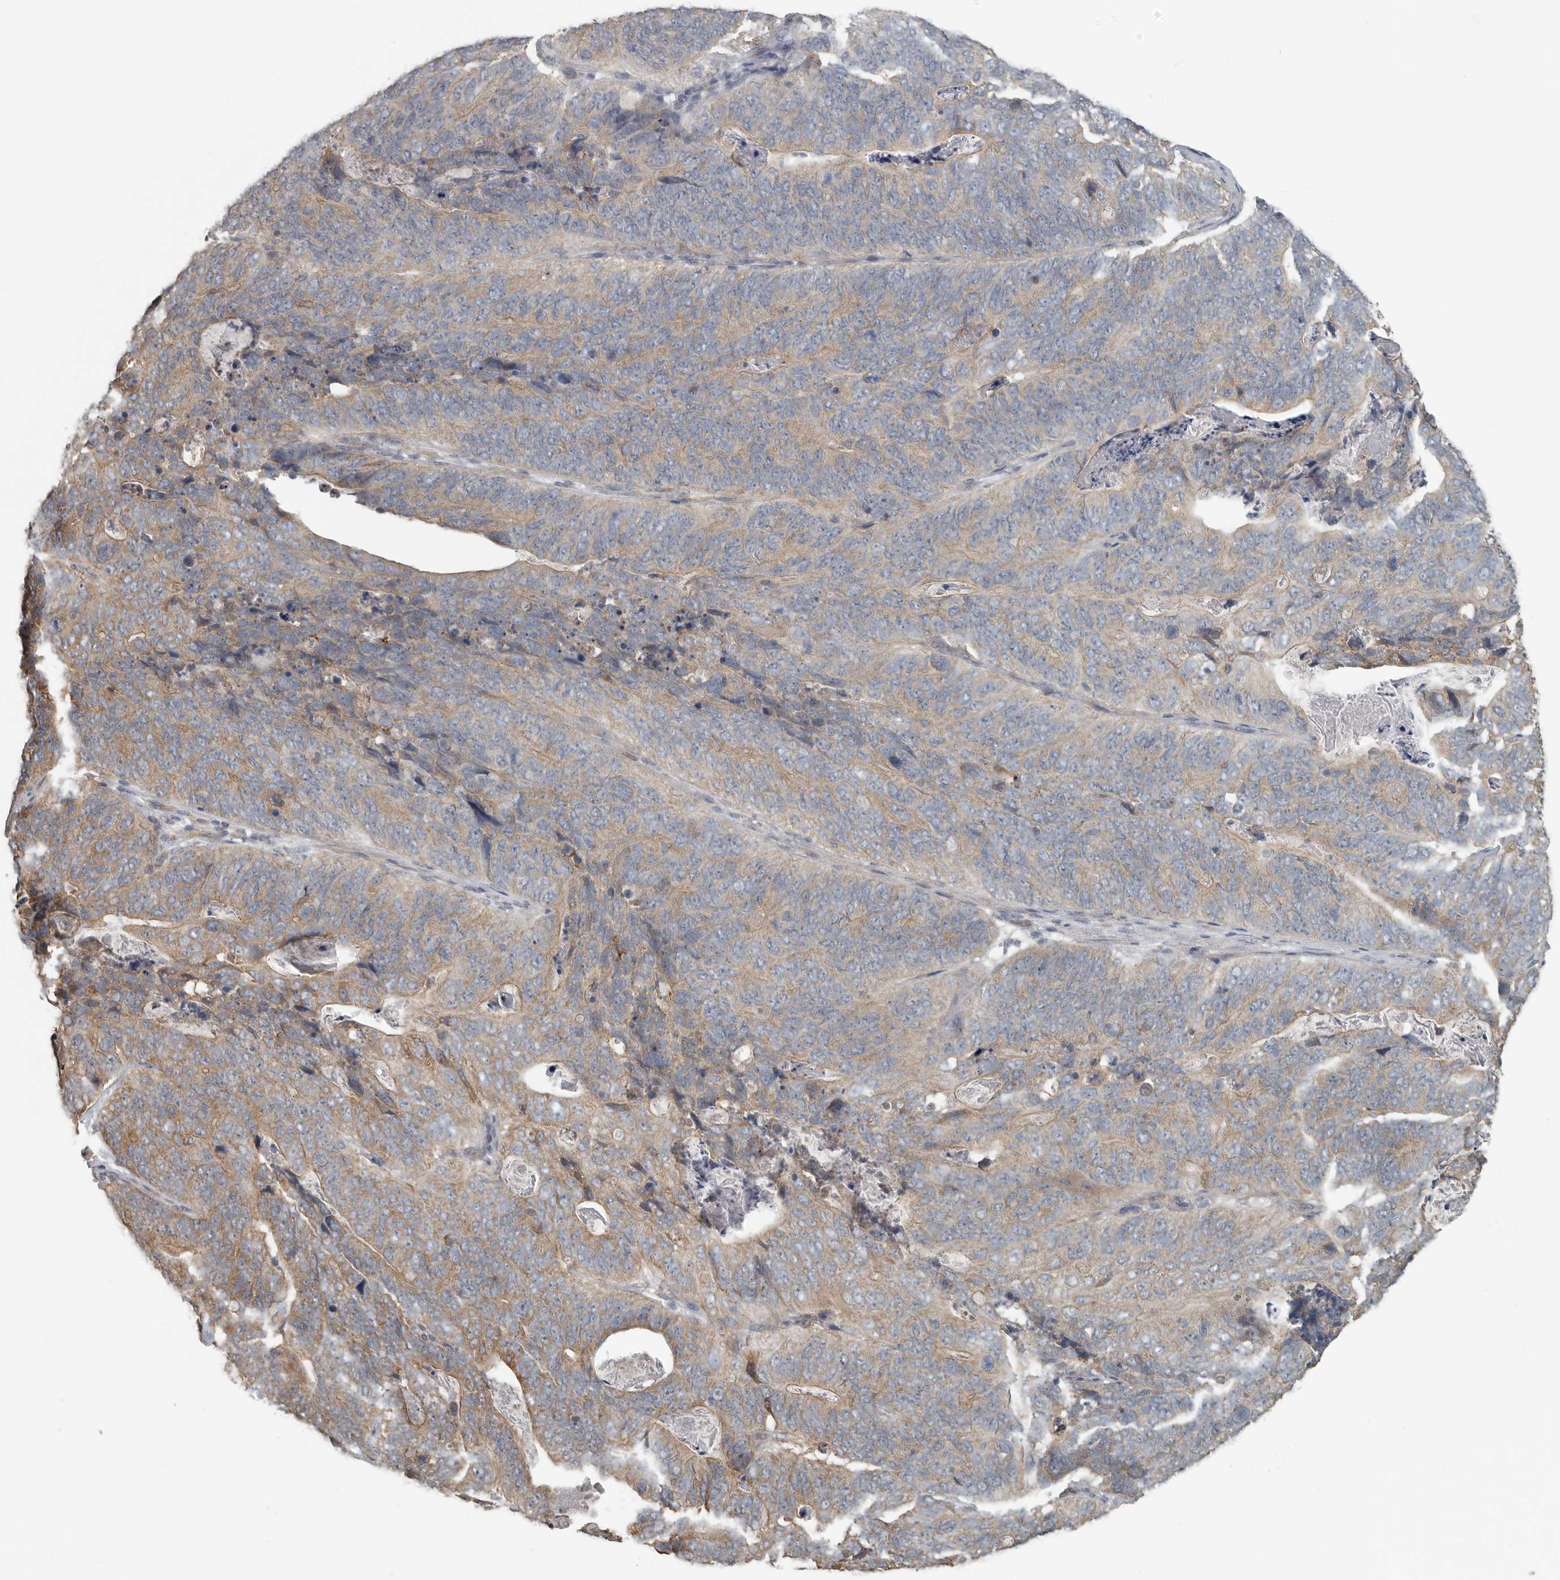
{"staining": {"intensity": "moderate", "quantity": "25%-75%", "location": "cytoplasmic/membranous"}, "tissue": "stomach cancer", "cell_type": "Tumor cells", "image_type": "cancer", "snomed": [{"axis": "morphology", "description": "Normal tissue, NOS"}, {"axis": "morphology", "description": "Adenocarcinoma, NOS"}, {"axis": "topography", "description": "Stomach"}], "caption": "Protein expression analysis of human stomach cancer (adenocarcinoma) reveals moderate cytoplasmic/membranous expression in approximately 25%-75% of tumor cells.", "gene": "AFAP1", "patient": {"sex": "female", "age": 89}}